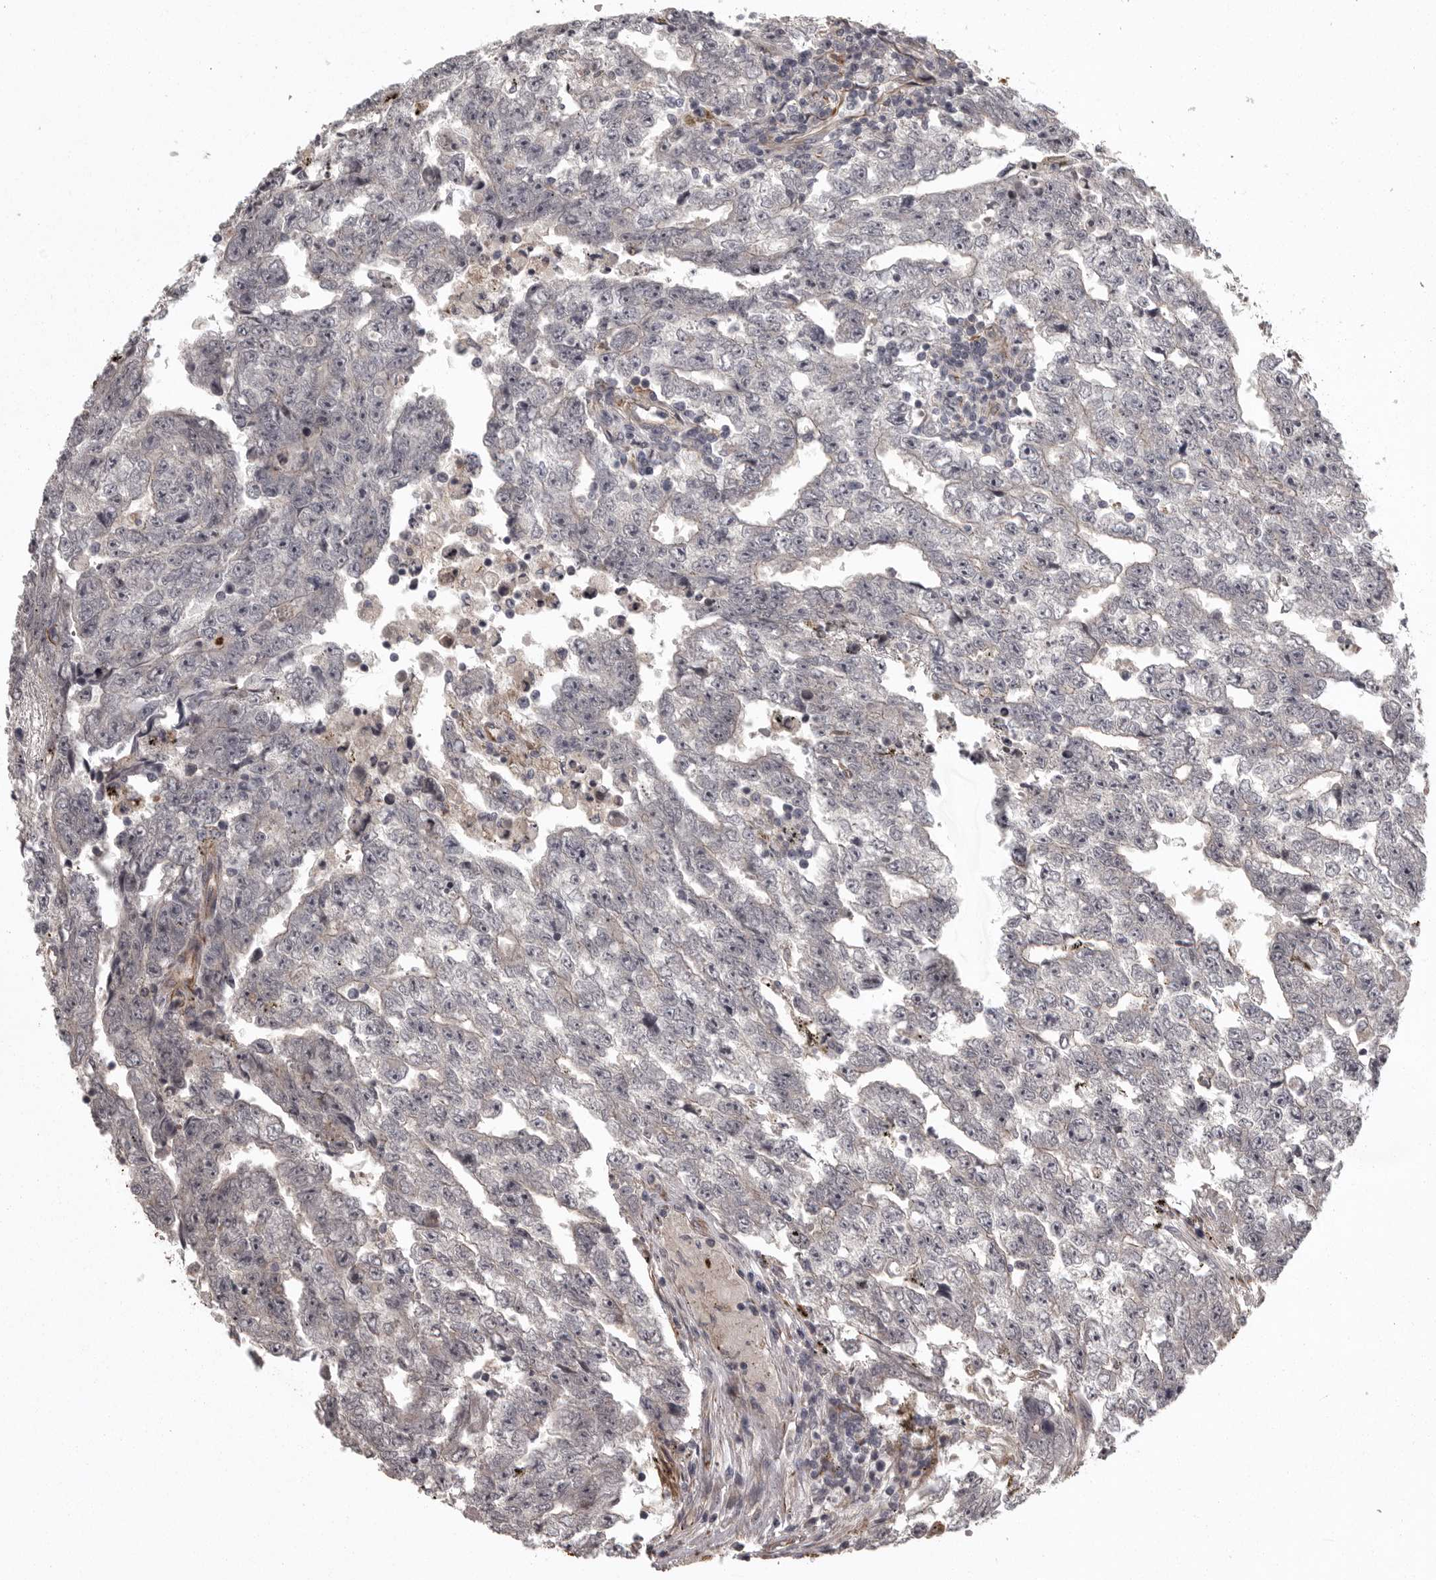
{"staining": {"intensity": "moderate", "quantity": ">75%", "location": "nuclear"}, "tissue": "testis cancer", "cell_type": "Tumor cells", "image_type": "cancer", "snomed": [{"axis": "morphology", "description": "Carcinoma, Embryonal, NOS"}, {"axis": "topography", "description": "Testis"}], "caption": "DAB immunohistochemical staining of testis embryonal carcinoma demonstrates moderate nuclear protein positivity in approximately >75% of tumor cells.", "gene": "FAAP100", "patient": {"sex": "male", "age": 25}}